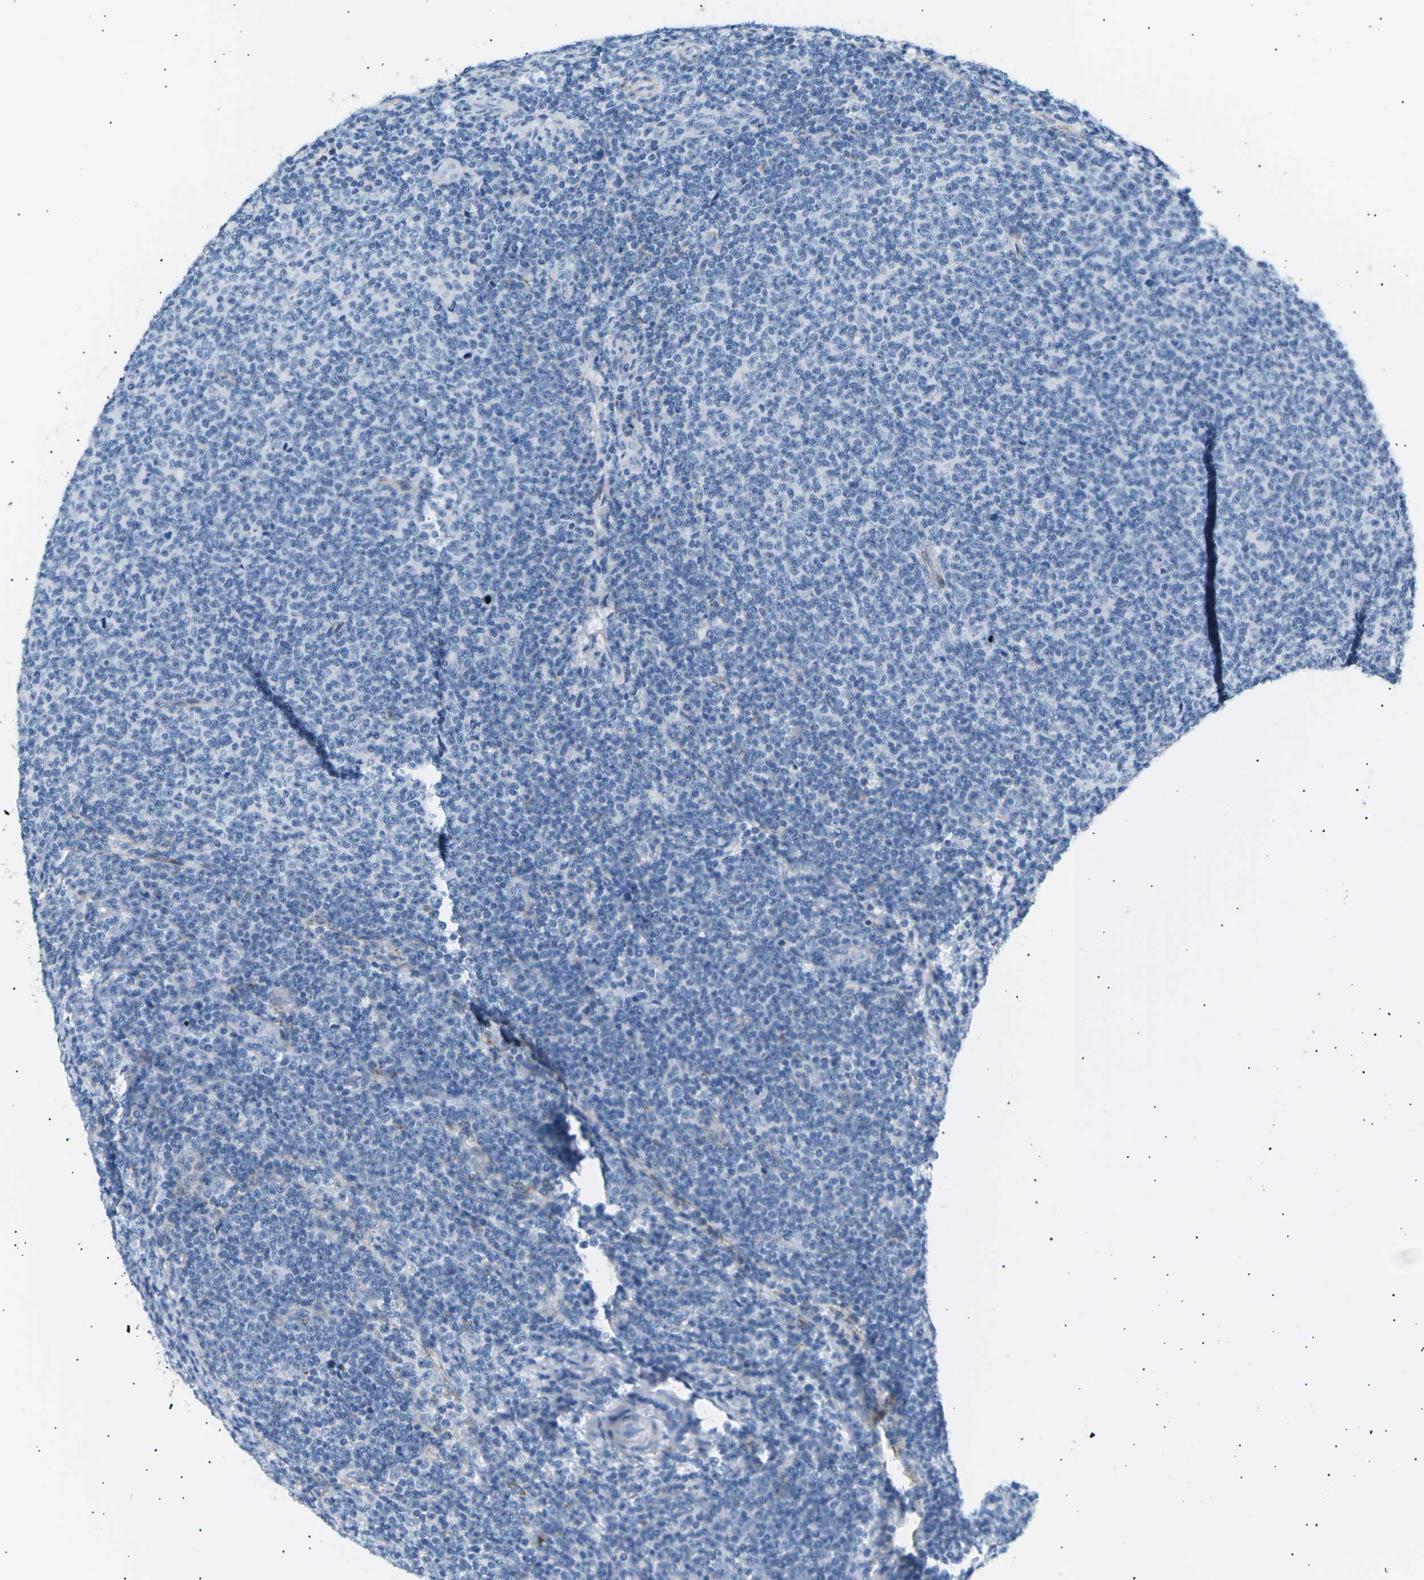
{"staining": {"intensity": "negative", "quantity": "none", "location": "none"}, "tissue": "lymphoma", "cell_type": "Tumor cells", "image_type": "cancer", "snomed": [{"axis": "morphology", "description": "Malignant lymphoma, non-Hodgkin's type, Low grade"}, {"axis": "topography", "description": "Lymph node"}], "caption": "A histopathology image of malignant lymphoma, non-Hodgkin's type (low-grade) stained for a protein demonstrates no brown staining in tumor cells. (DAB immunohistochemistry (IHC) visualized using brightfield microscopy, high magnification).", "gene": "SEPTIN5", "patient": {"sex": "male", "age": 66}}